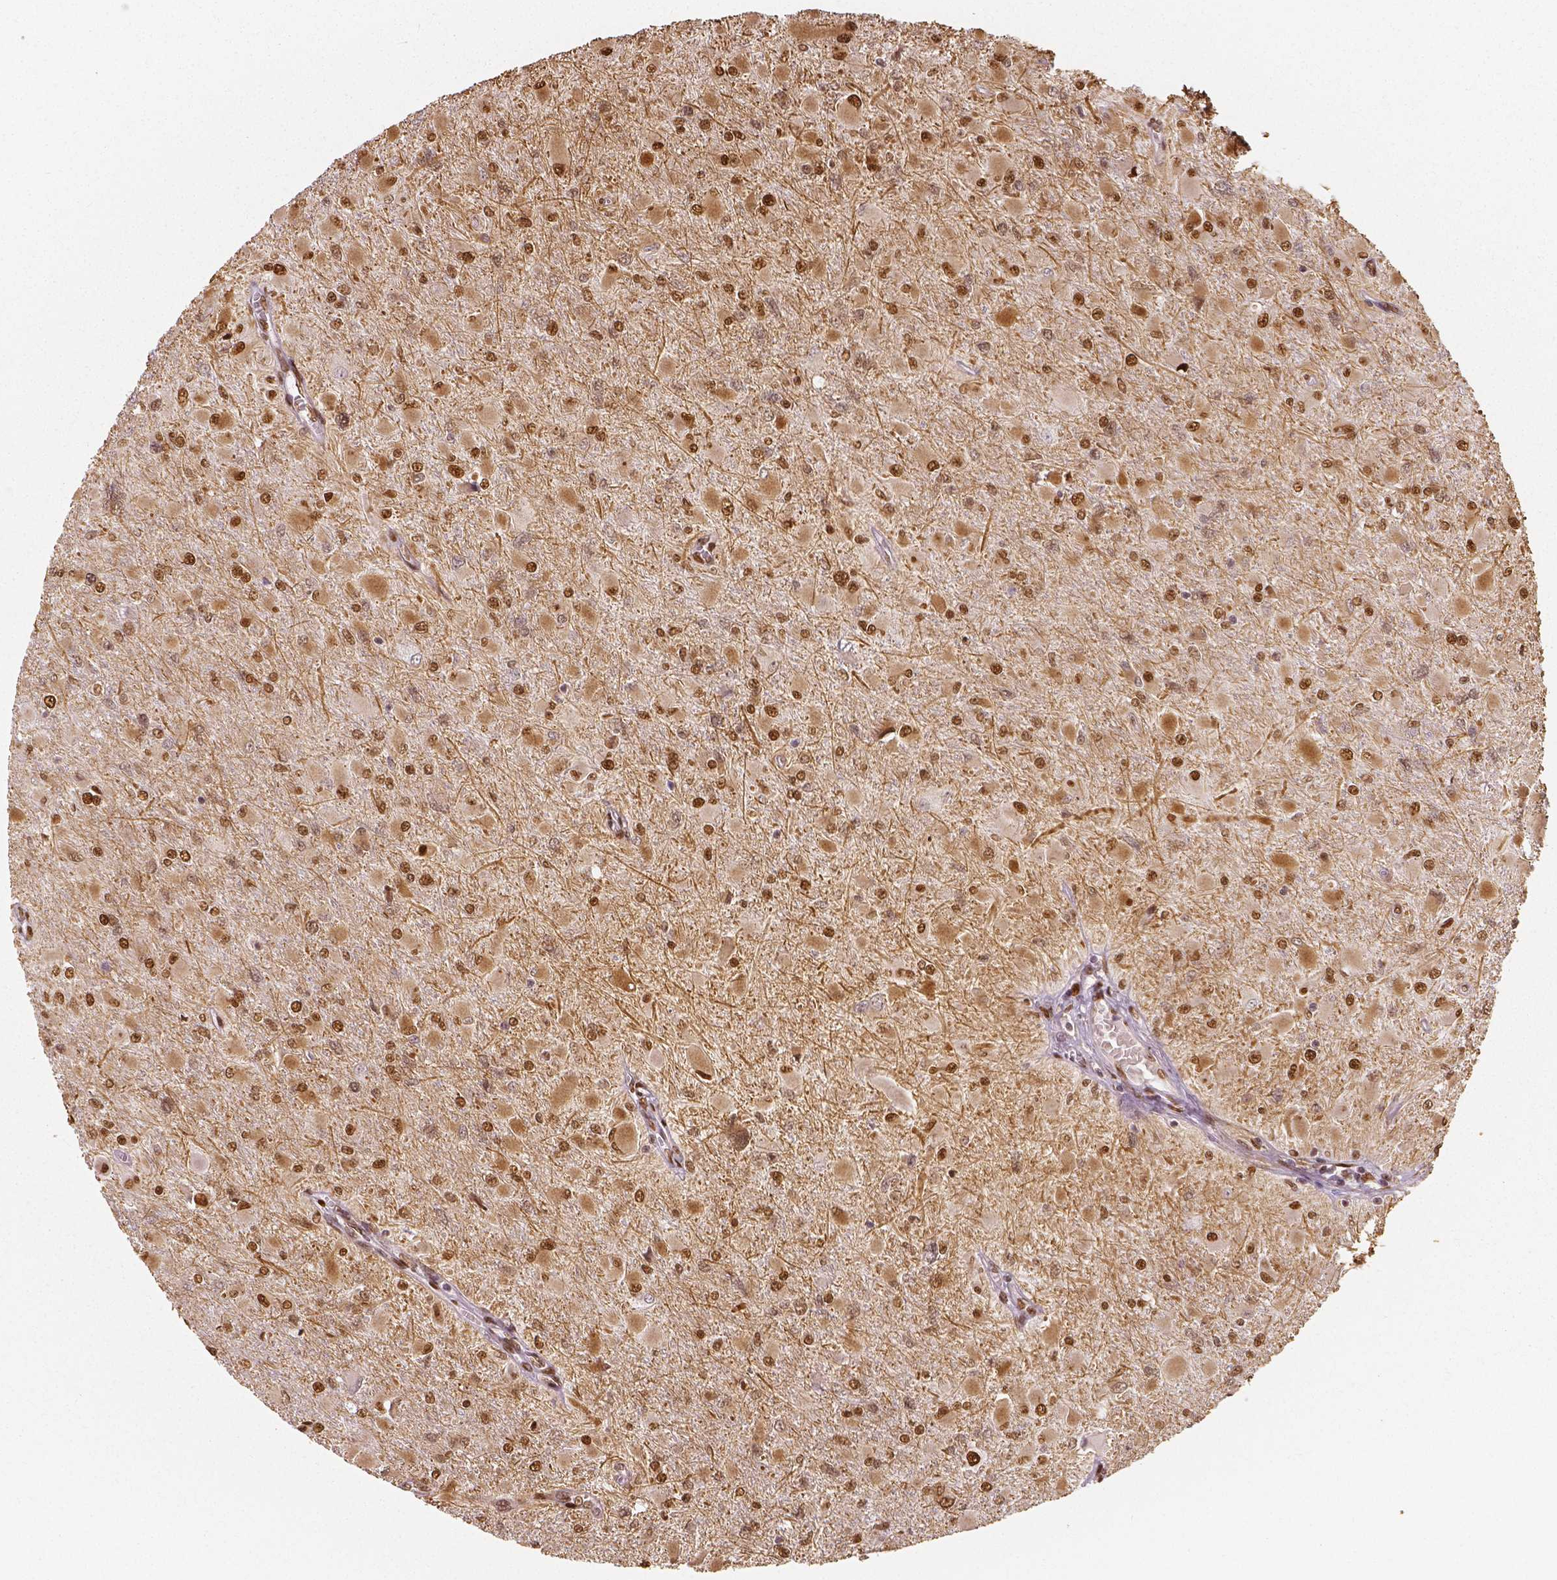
{"staining": {"intensity": "strong", "quantity": ">75%", "location": "nuclear"}, "tissue": "glioma", "cell_type": "Tumor cells", "image_type": "cancer", "snomed": [{"axis": "morphology", "description": "Glioma, malignant, High grade"}, {"axis": "topography", "description": "Cerebral cortex"}], "caption": "Tumor cells reveal strong nuclear expression in approximately >75% of cells in glioma. Nuclei are stained in blue.", "gene": "NUCKS1", "patient": {"sex": "female", "age": 36}}